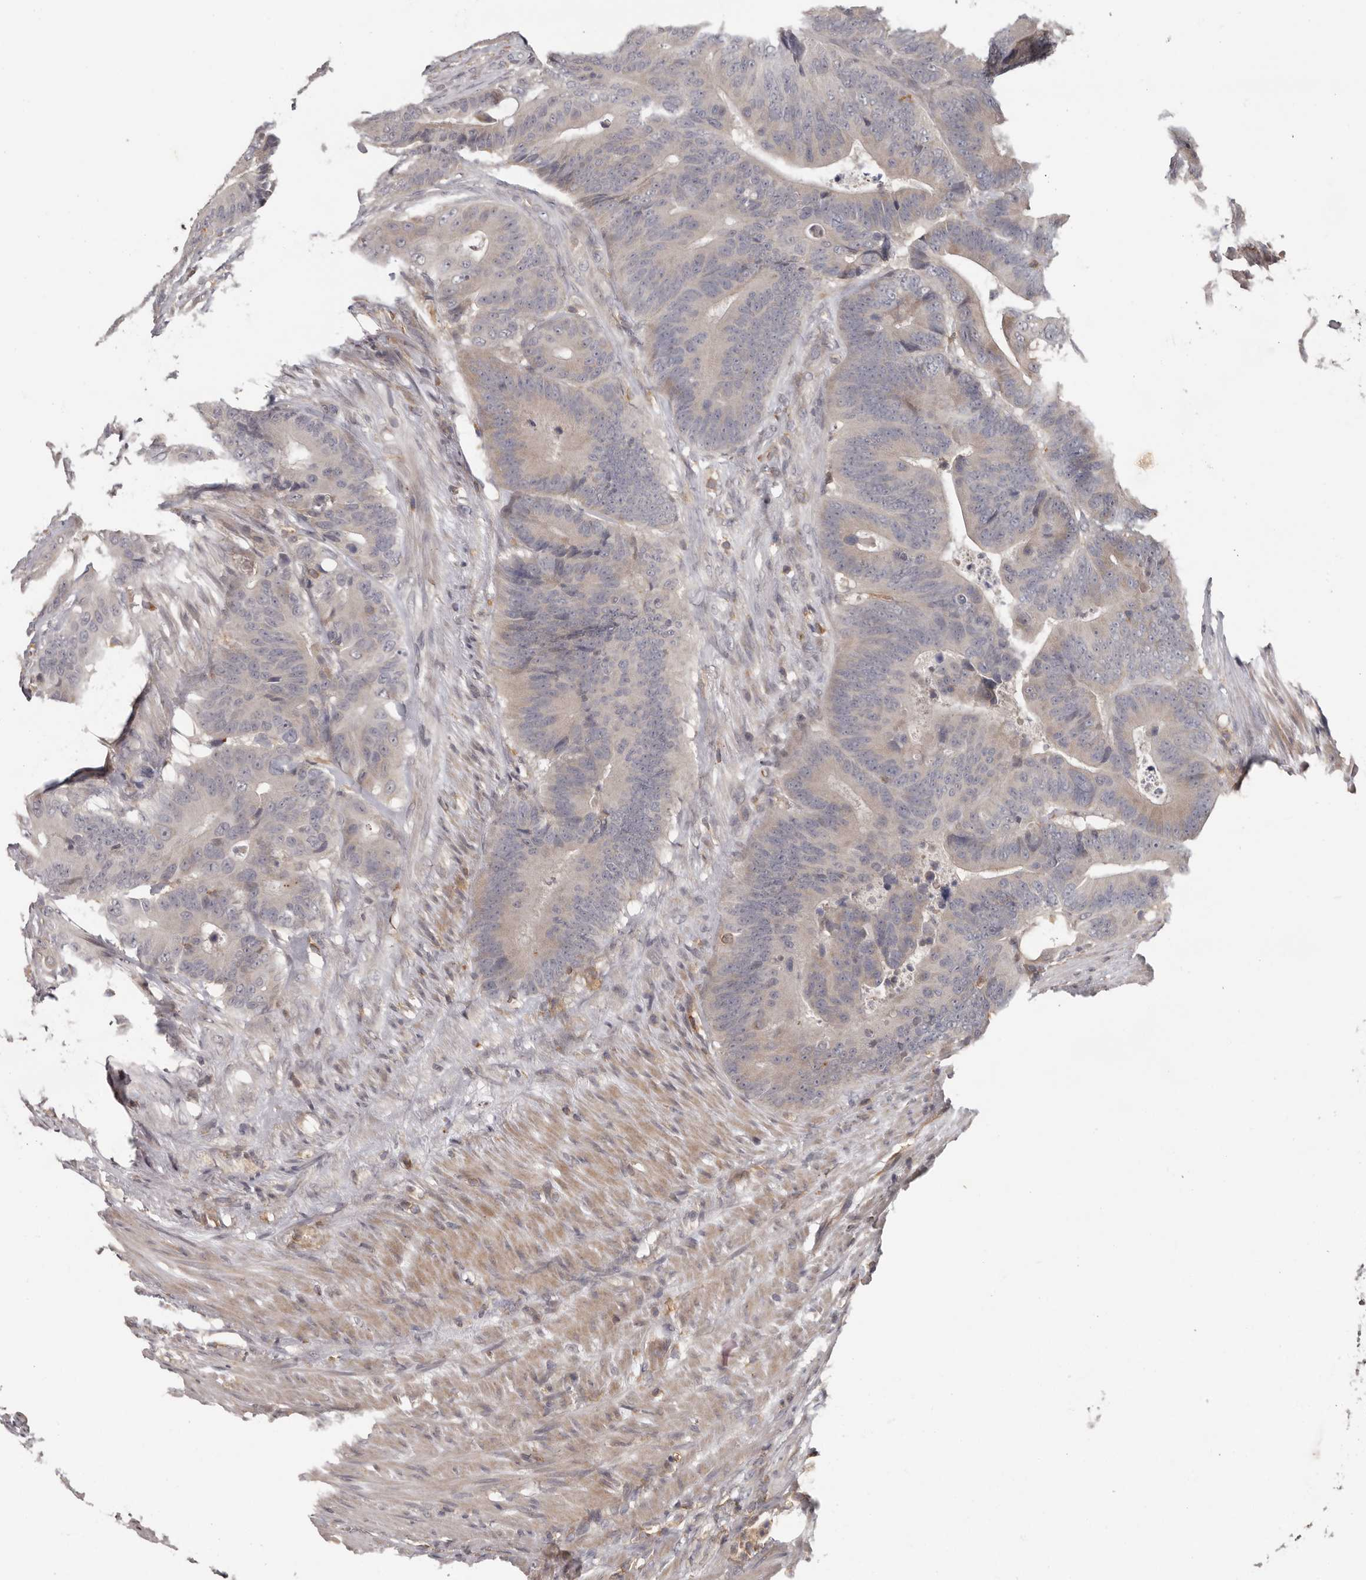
{"staining": {"intensity": "negative", "quantity": "none", "location": "none"}, "tissue": "colorectal cancer", "cell_type": "Tumor cells", "image_type": "cancer", "snomed": [{"axis": "morphology", "description": "Adenocarcinoma, NOS"}, {"axis": "topography", "description": "Colon"}], "caption": "A high-resolution micrograph shows immunohistochemistry staining of colorectal adenocarcinoma, which exhibits no significant positivity in tumor cells.", "gene": "ANKRD44", "patient": {"sex": "male", "age": 83}}